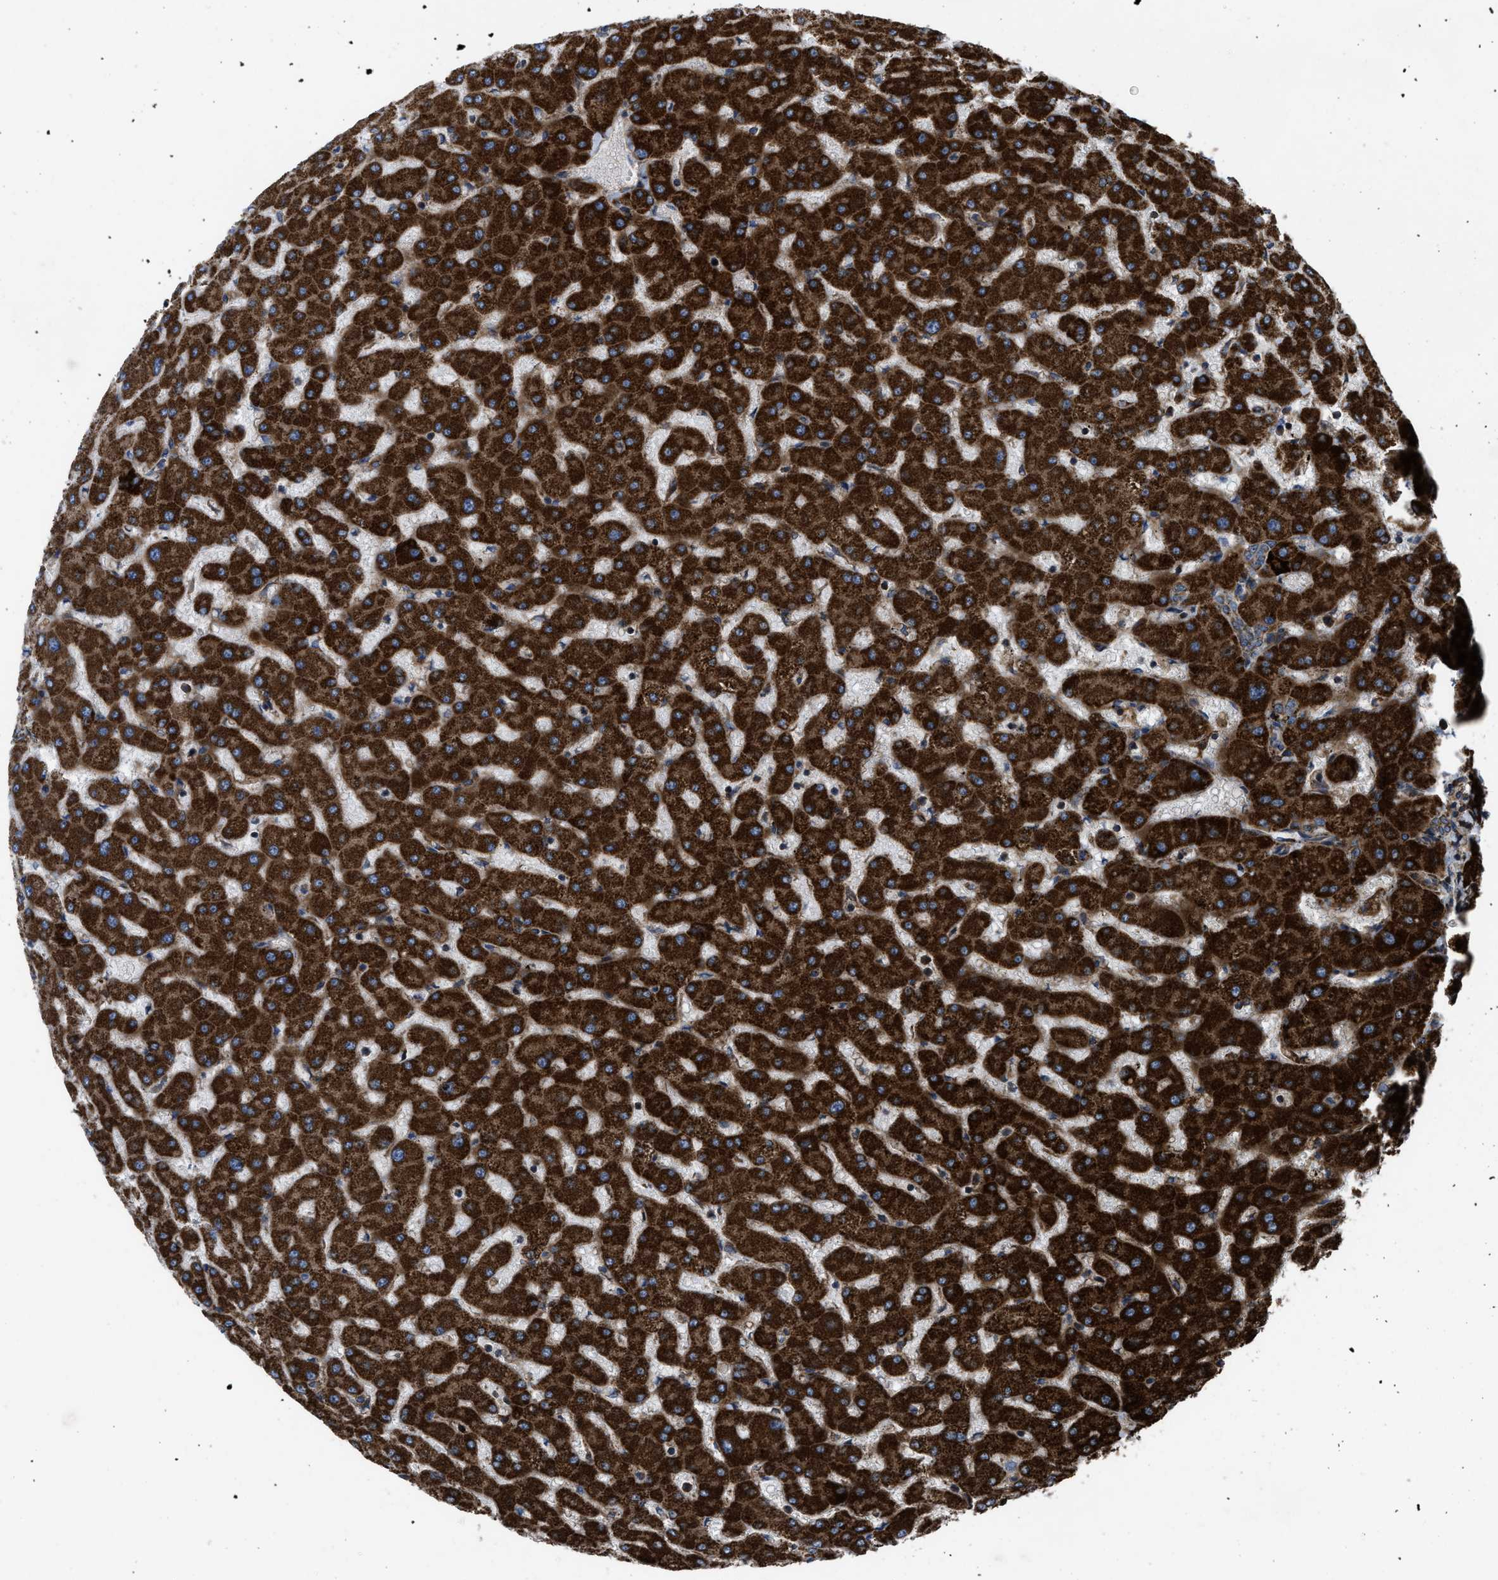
{"staining": {"intensity": "moderate", "quantity": ">75%", "location": "cytoplasmic/membranous"}, "tissue": "liver", "cell_type": "Cholangiocytes", "image_type": "normal", "snomed": [{"axis": "morphology", "description": "Normal tissue, NOS"}, {"axis": "topography", "description": "Liver"}], "caption": "Liver stained for a protein (brown) reveals moderate cytoplasmic/membranous positive staining in approximately >75% of cholangiocytes.", "gene": "PER3", "patient": {"sex": "female", "age": 63}}